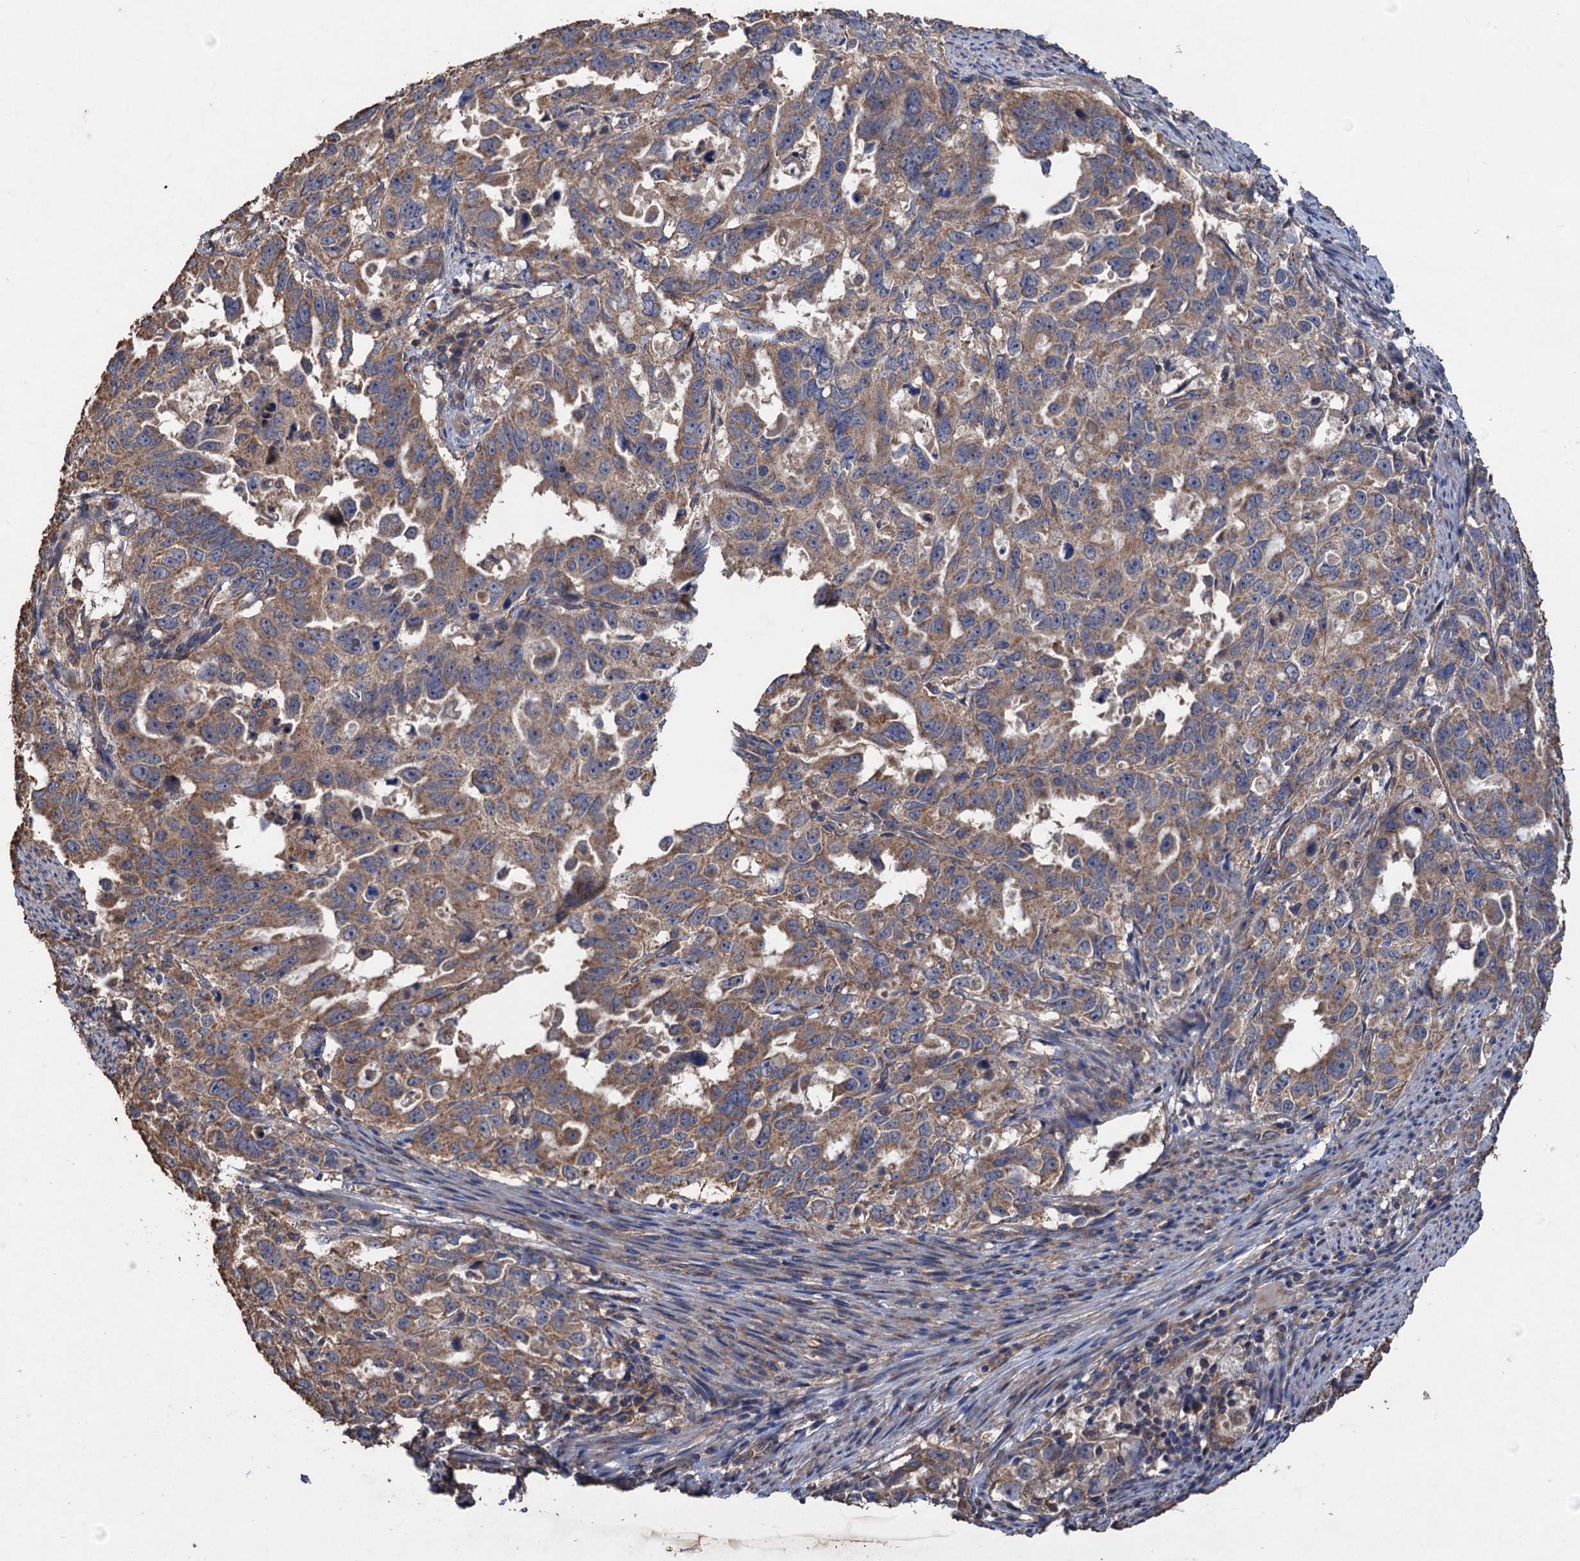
{"staining": {"intensity": "moderate", "quantity": ">75%", "location": "cytoplasmic/membranous"}, "tissue": "endometrial cancer", "cell_type": "Tumor cells", "image_type": "cancer", "snomed": [{"axis": "morphology", "description": "Adenocarcinoma, NOS"}, {"axis": "topography", "description": "Endometrium"}], "caption": "Brown immunohistochemical staining in endometrial cancer displays moderate cytoplasmic/membranous staining in approximately >75% of tumor cells.", "gene": "SCUBE3", "patient": {"sex": "female", "age": 65}}